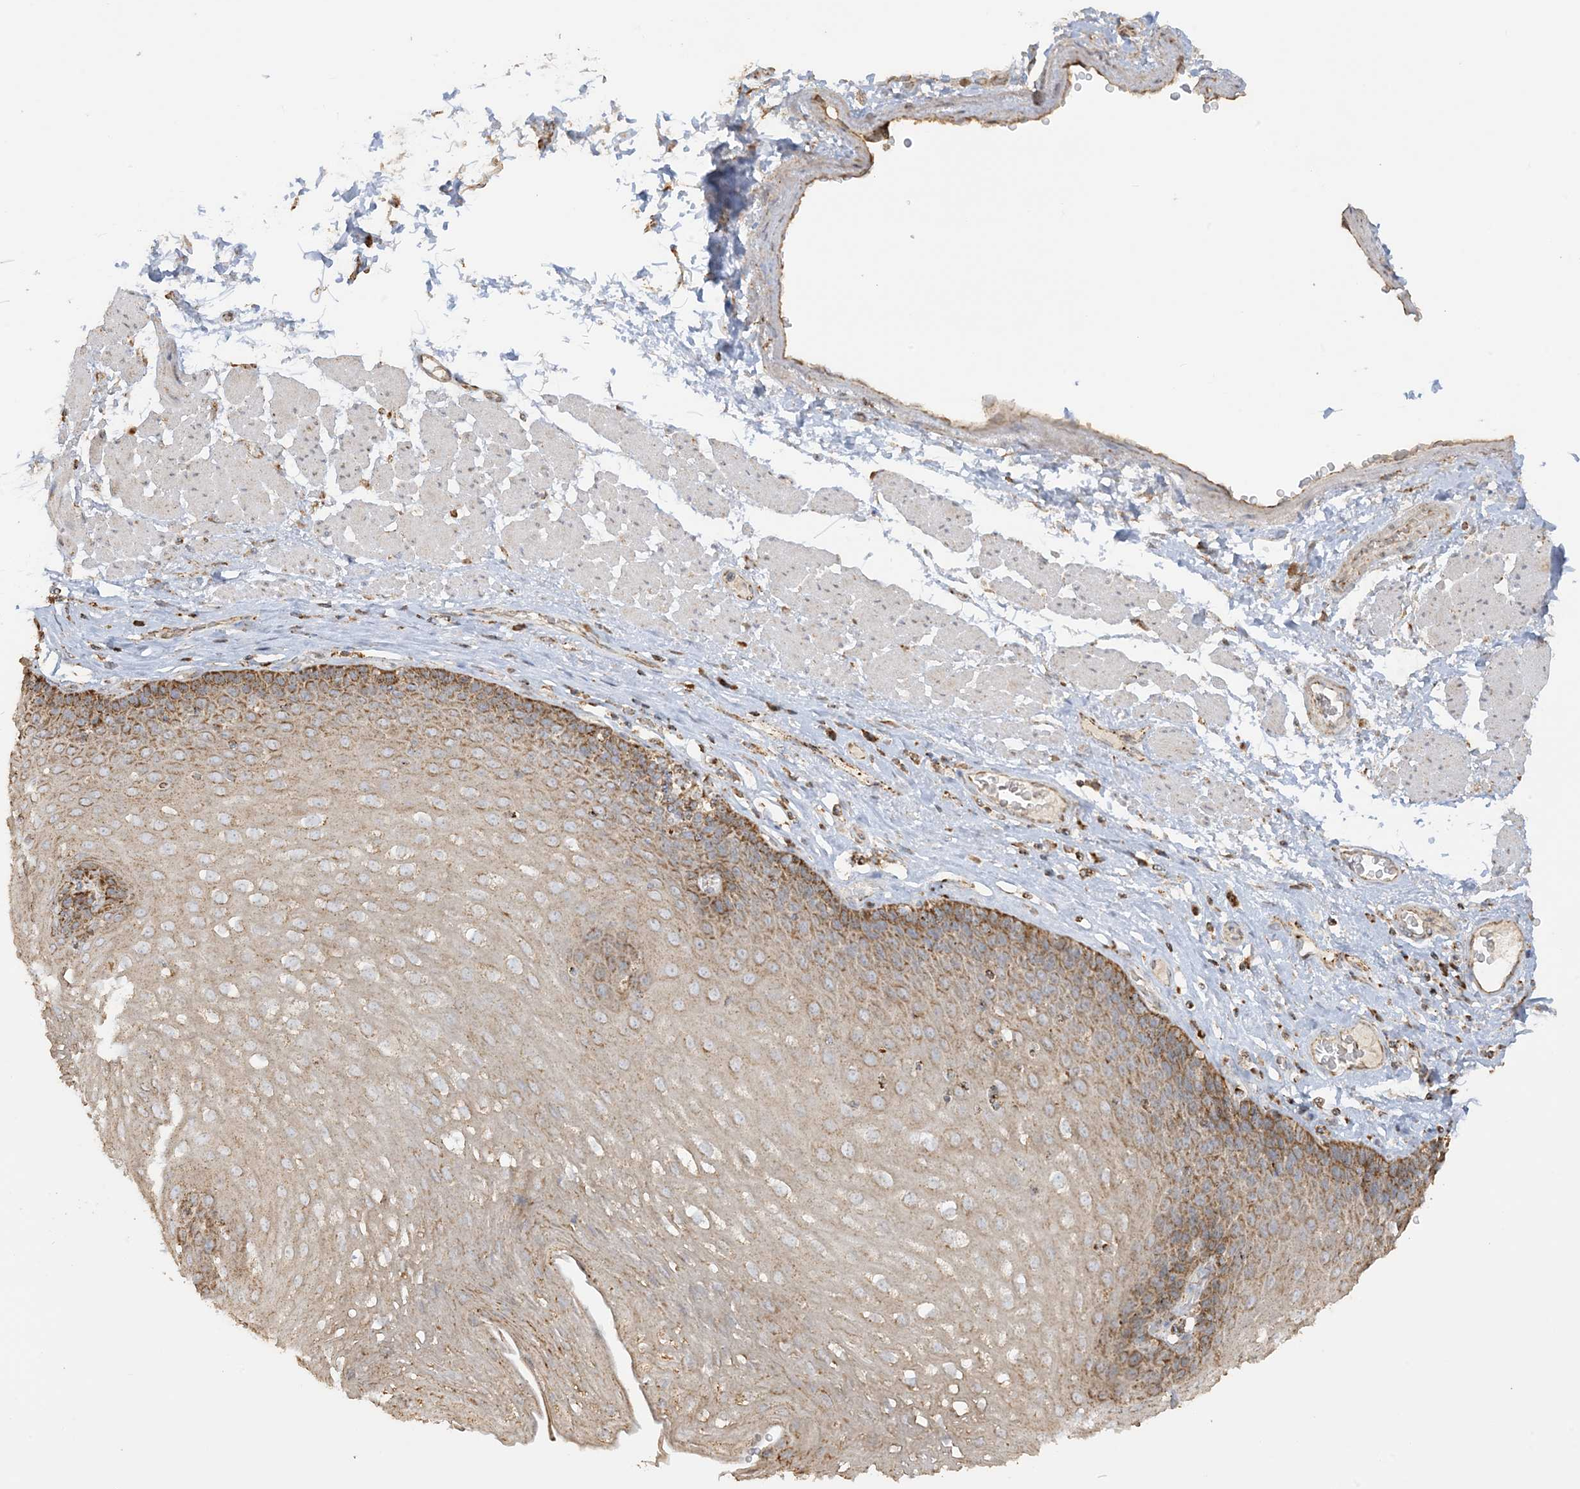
{"staining": {"intensity": "moderate", "quantity": ">75%", "location": "cytoplasmic/membranous"}, "tissue": "esophagus", "cell_type": "Squamous epithelial cells", "image_type": "normal", "snomed": [{"axis": "morphology", "description": "Normal tissue, NOS"}, {"axis": "topography", "description": "Esophagus"}], "caption": "Protein staining by IHC shows moderate cytoplasmic/membranous positivity in about >75% of squamous epithelial cells in normal esophagus.", "gene": "AGA", "patient": {"sex": "female", "age": 66}}